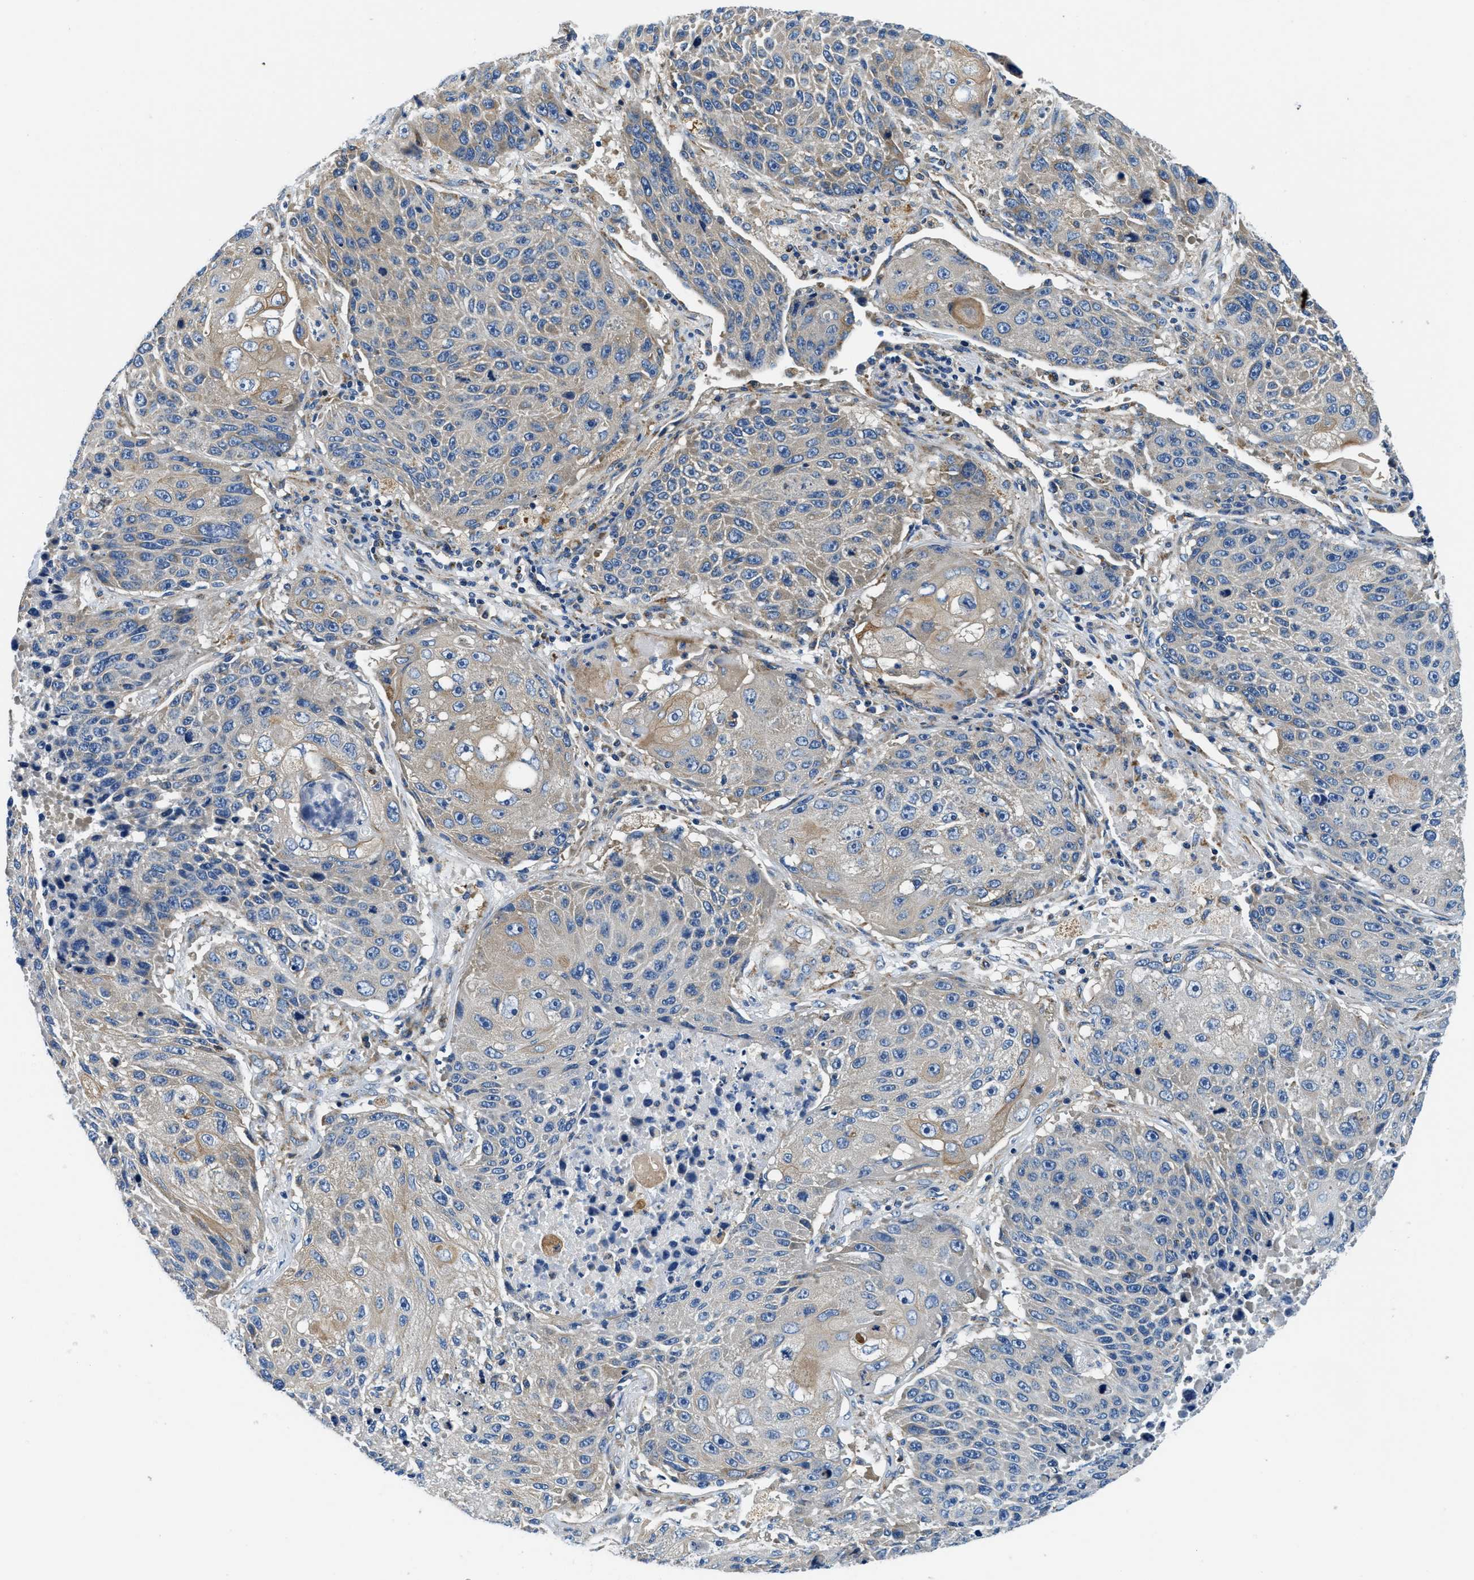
{"staining": {"intensity": "weak", "quantity": "<25%", "location": "cytoplasmic/membranous"}, "tissue": "lung cancer", "cell_type": "Tumor cells", "image_type": "cancer", "snomed": [{"axis": "morphology", "description": "Squamous cell carcinoma, NOS"}, {"axis": "topography", "description": "Lung"}], "caption": "High magnification brightfield microscopy of lung squamous cell carcinoma stained with DAB (3,3'-diaminobenzidine) (brown) and counterstained with hematoxylin (blue): tumor cells show no significant expression.", "gene": "SAMD4B", "patient": {"sex": "male", "age": 61}}